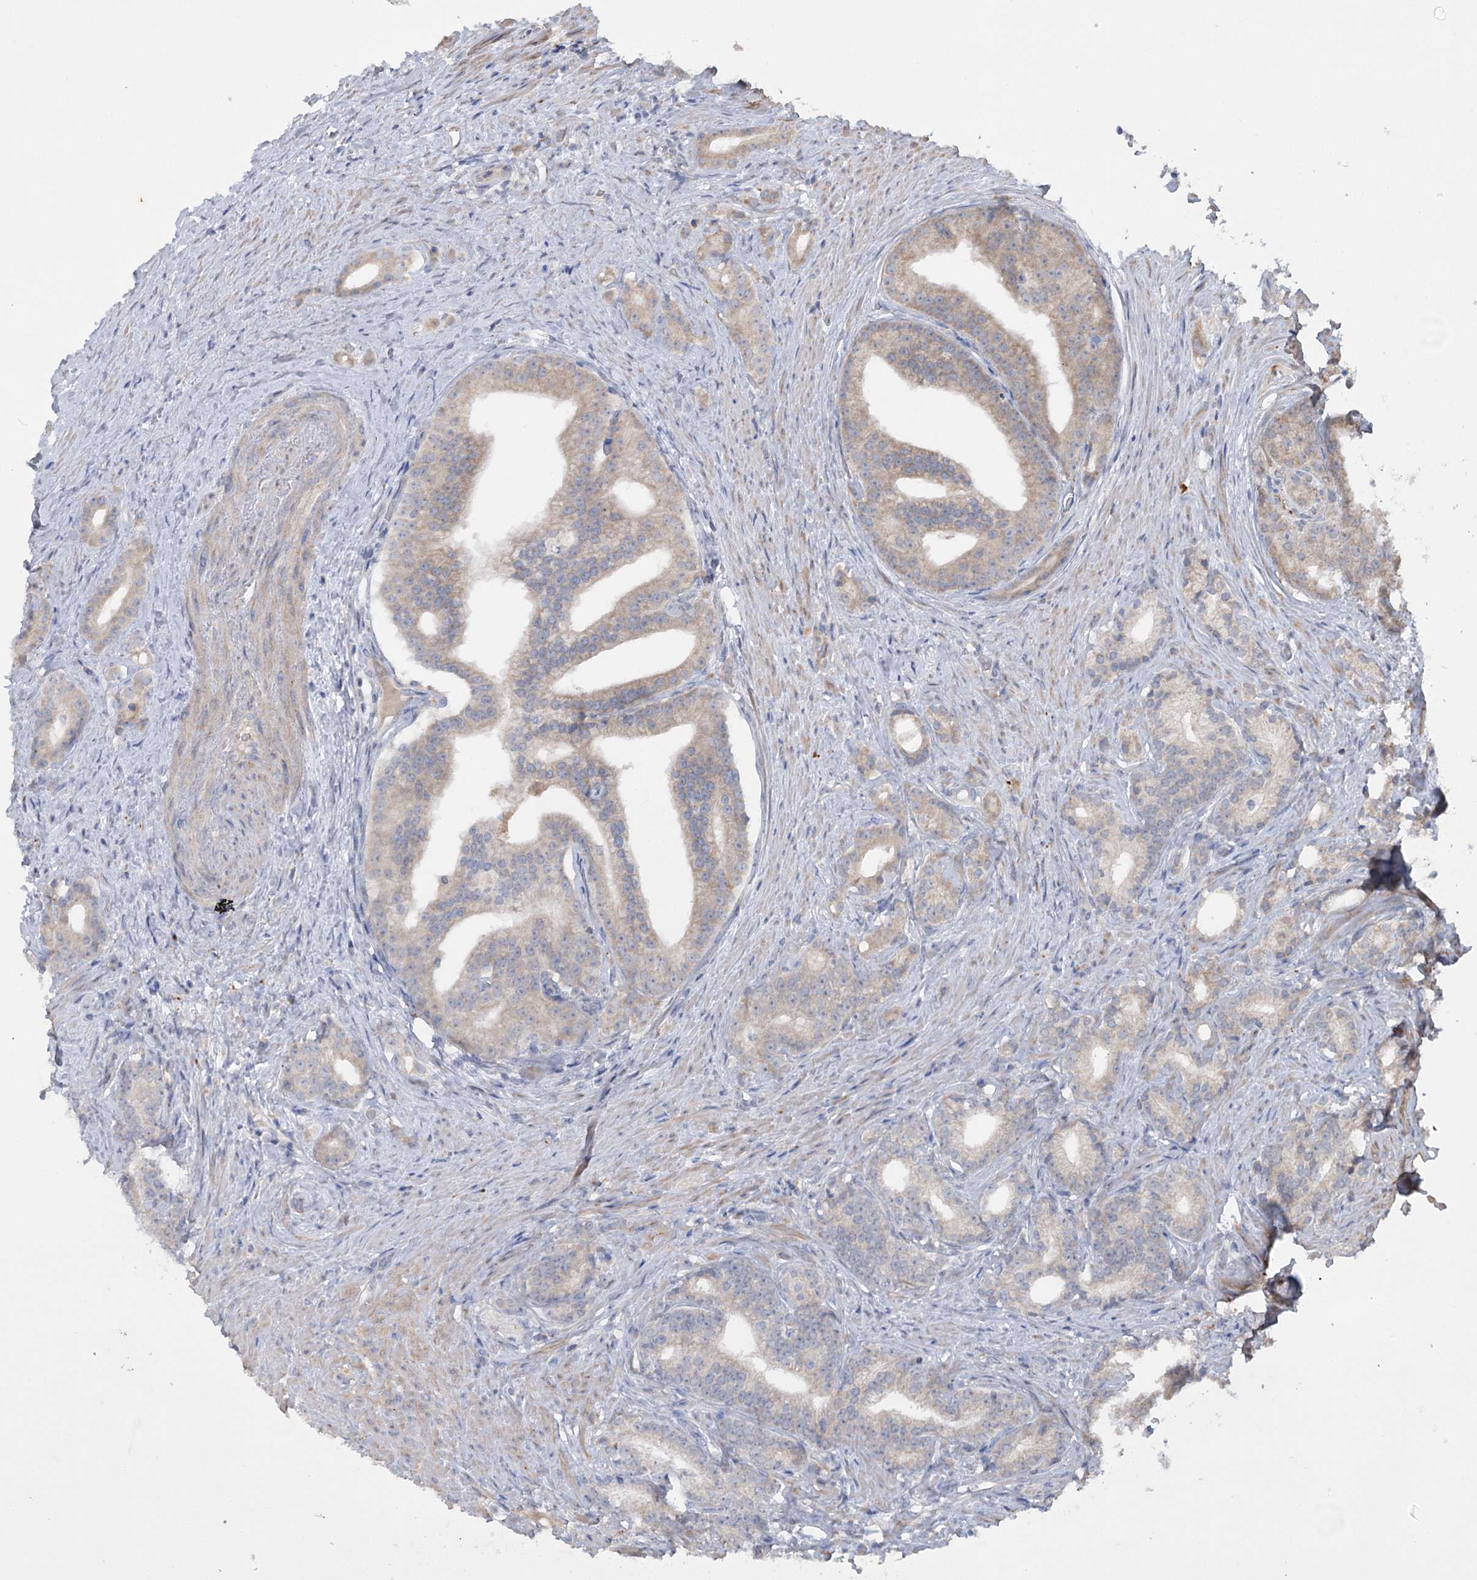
{"staining": {"intensity": "weak", "quantity": "<25%", "location": "cytoplasmic/membranous"}, "tissue": "prostate cancer", "cell_type": "Tumor cells", "image_type": "cancer", "snomed": [{"axis": "morphology", "description": "Adenocarcinoma, Low grade"}, {"axis": "topography", "description": "Prostate"}], "caption": "Tumor cells show no significant expression in low-grade adenocarcinoma (prostate). (Immunohistochemistry (ihc), brightfield microscopy, high magnification).", "gene": "MTCH2", "patient": {"sex": "male", "age": 71}}